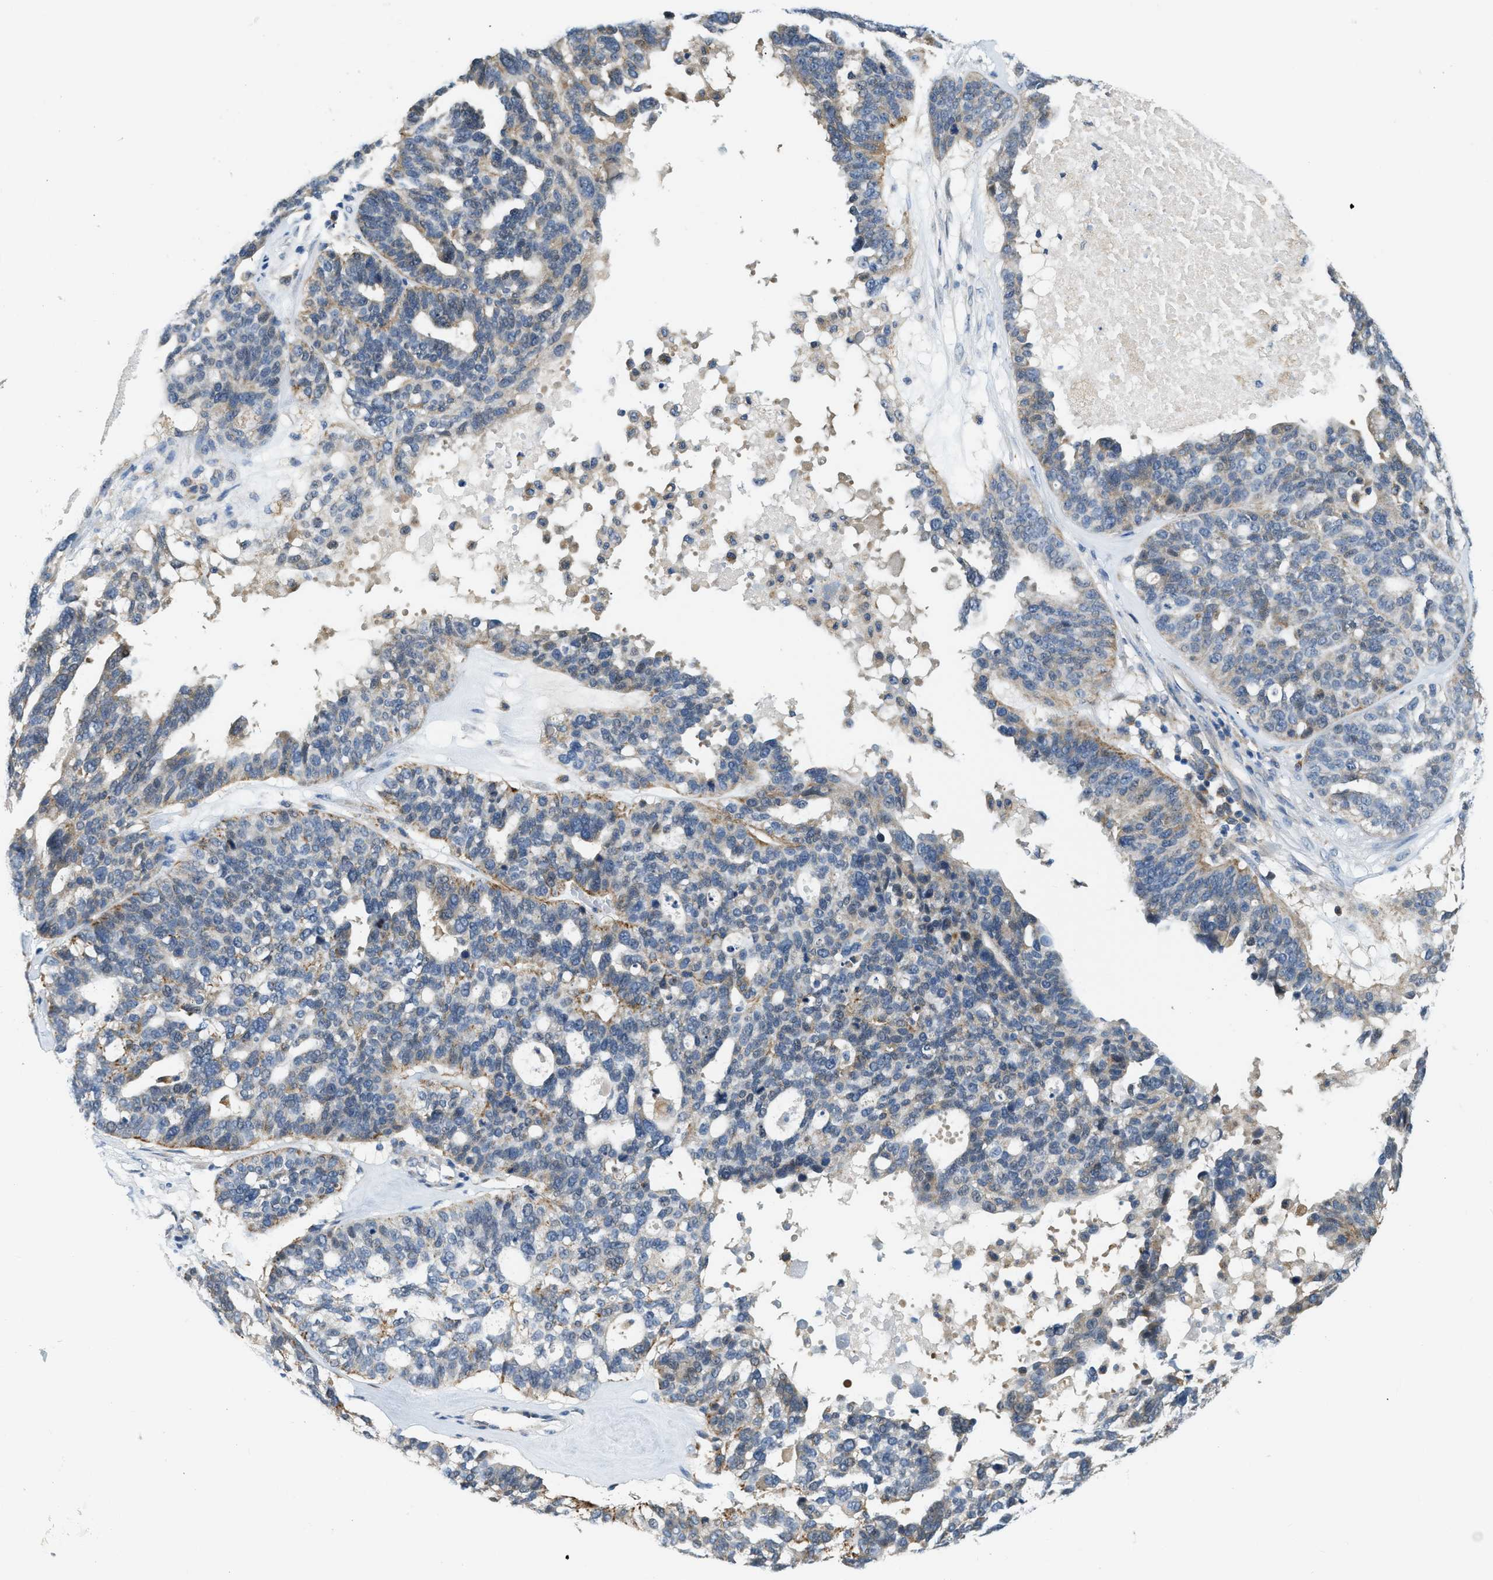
{"staining": {"intensity": "moderate", "quantity": "<25%", "location": "cytoplasmic/membranous"}, "tissue": "ovarian cancer", "cell_type": "Tumor cells", "image_type": "cancer", "snomed": [{"axis": "morphology", "description": "Cystadenocarcinoma, serous, NOS"}, {"axis": "topography", "description": "Ovary"}], "caption": "This histopathology image exhibits serous cystadenocarcinoma (ovarian) stained with IHC to label a protein in brown. The cytoplasmic/membranous of tumor cells show moderate positivity for the protein. Nuclei are counter-stained blue.", "gene": "STARD3NL", "patient": {"sex": "female", "age": 59}}